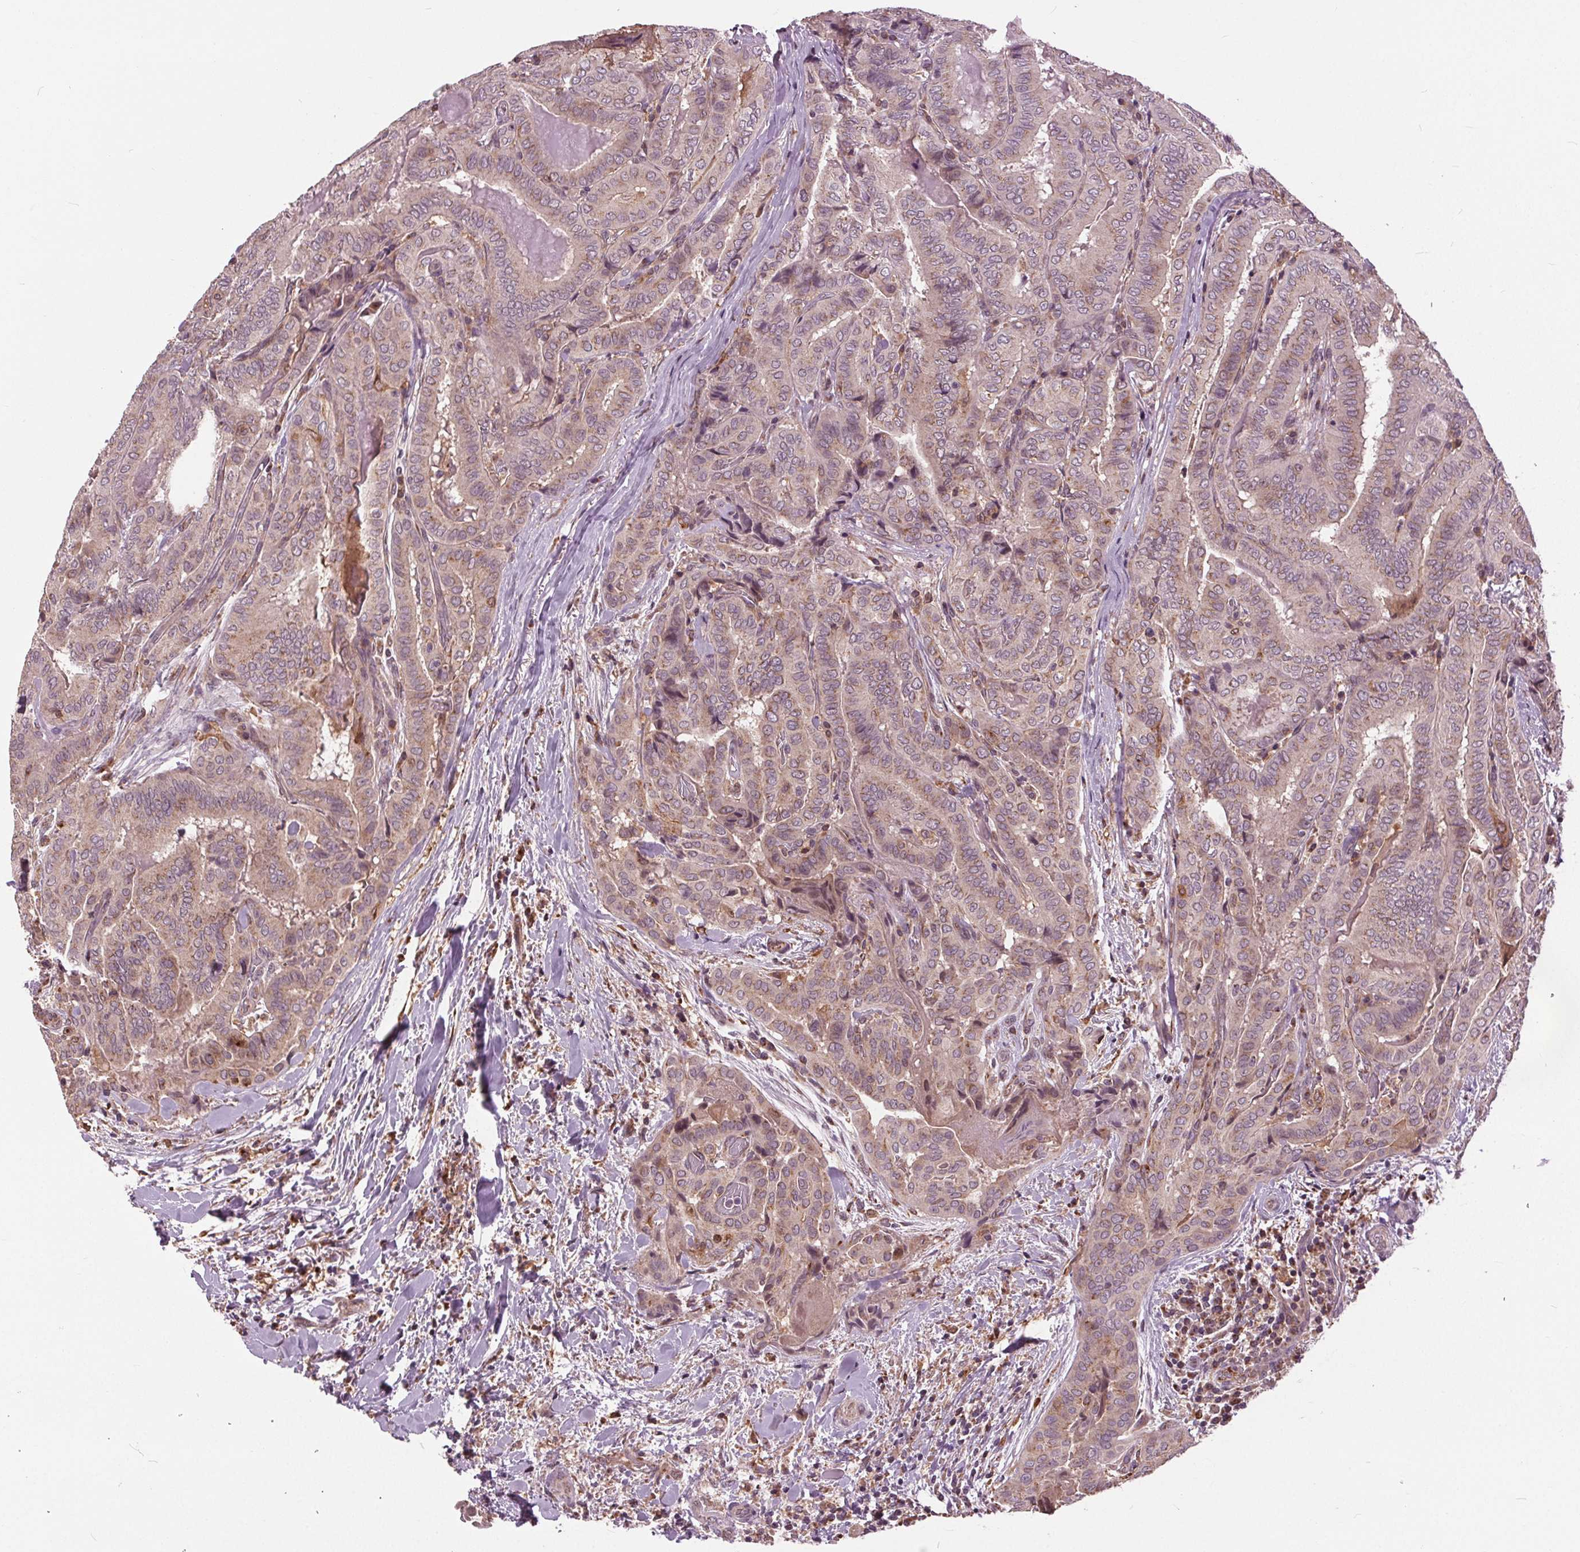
{"staining": {"intensity": "weak", "quantity": ">75%", "location": "cytoplasmic/membranous"}, "tissue": "thyroid cancer", "cell_type": "Tumor cells", "image_type": "cancer", "snomed": [{"axis": "morphology", "description": "Papillary adenocarcinoma, NOS"}, {"axis": "topography", "description": "Thyroid gland"}], "caption": "Papillary adenocarcinoma (thyroid) stained for a protein reveals weak cytoplasmic/membranous positivity in tumor cells.", "gene": "BSDC1", "patient": {"sex": "female", "age": 61}}